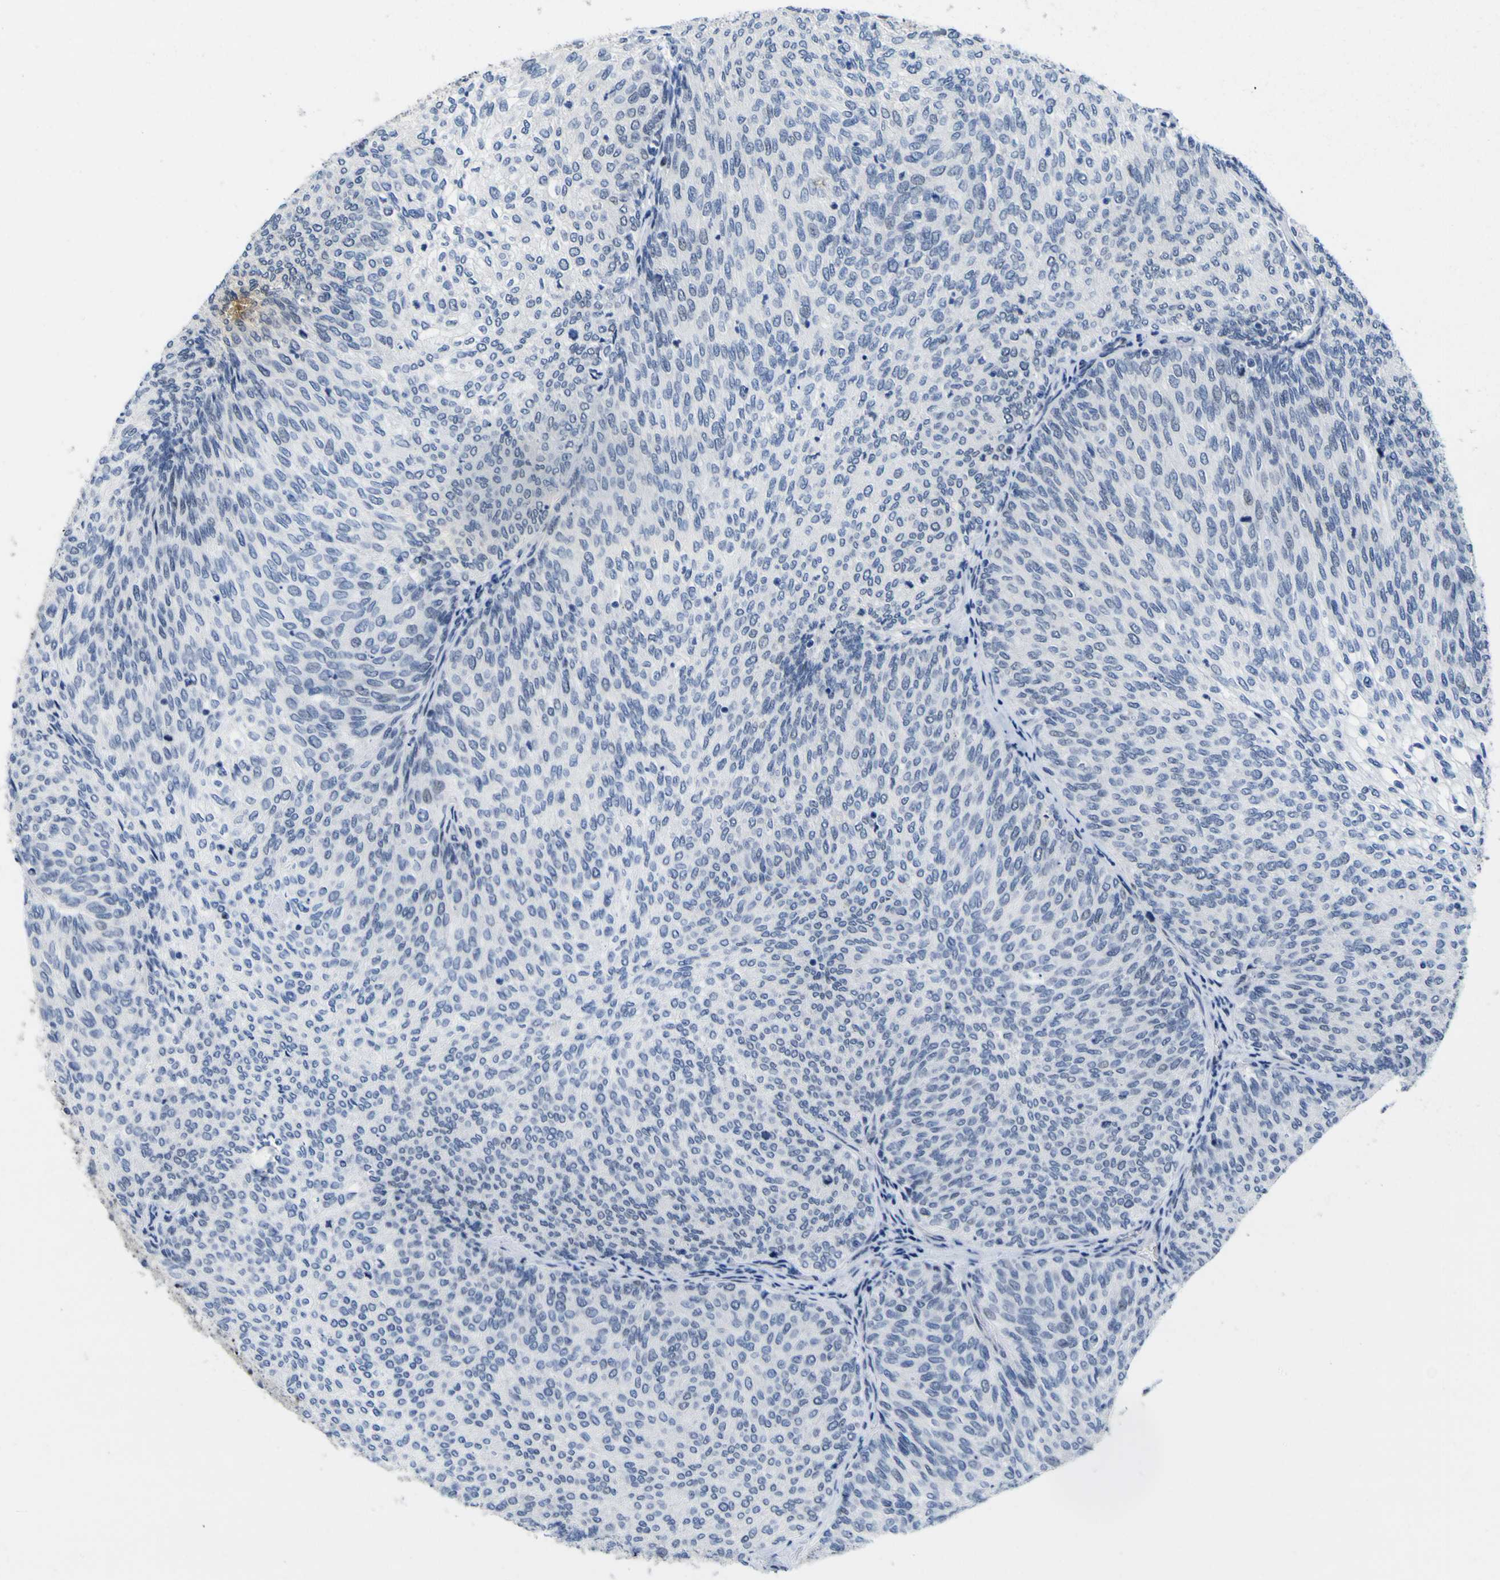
{"staining": {"intensity": "negative", "quantity": "none", "location": "none"}, "tissue": "urothelial cancer", "cell_type": "Tumor cells", "image_type": "cancer", "snomed": [{"axis": "morphology", "description": "Urothelial carcinoma, Low grade"}, {"axis": "topography", "description": "Urinary bladder"}], "caption": "Immunohistochemistry photomicrograph of neoplastic tissue: human low-grade urothelial carcinoma stained with DAB (3,3'-diaminobenzidine) demonstrates no significant protein expression in tumor cells.", "gene": "MBD3", "patient": {"sex": "female", "age": 79}}